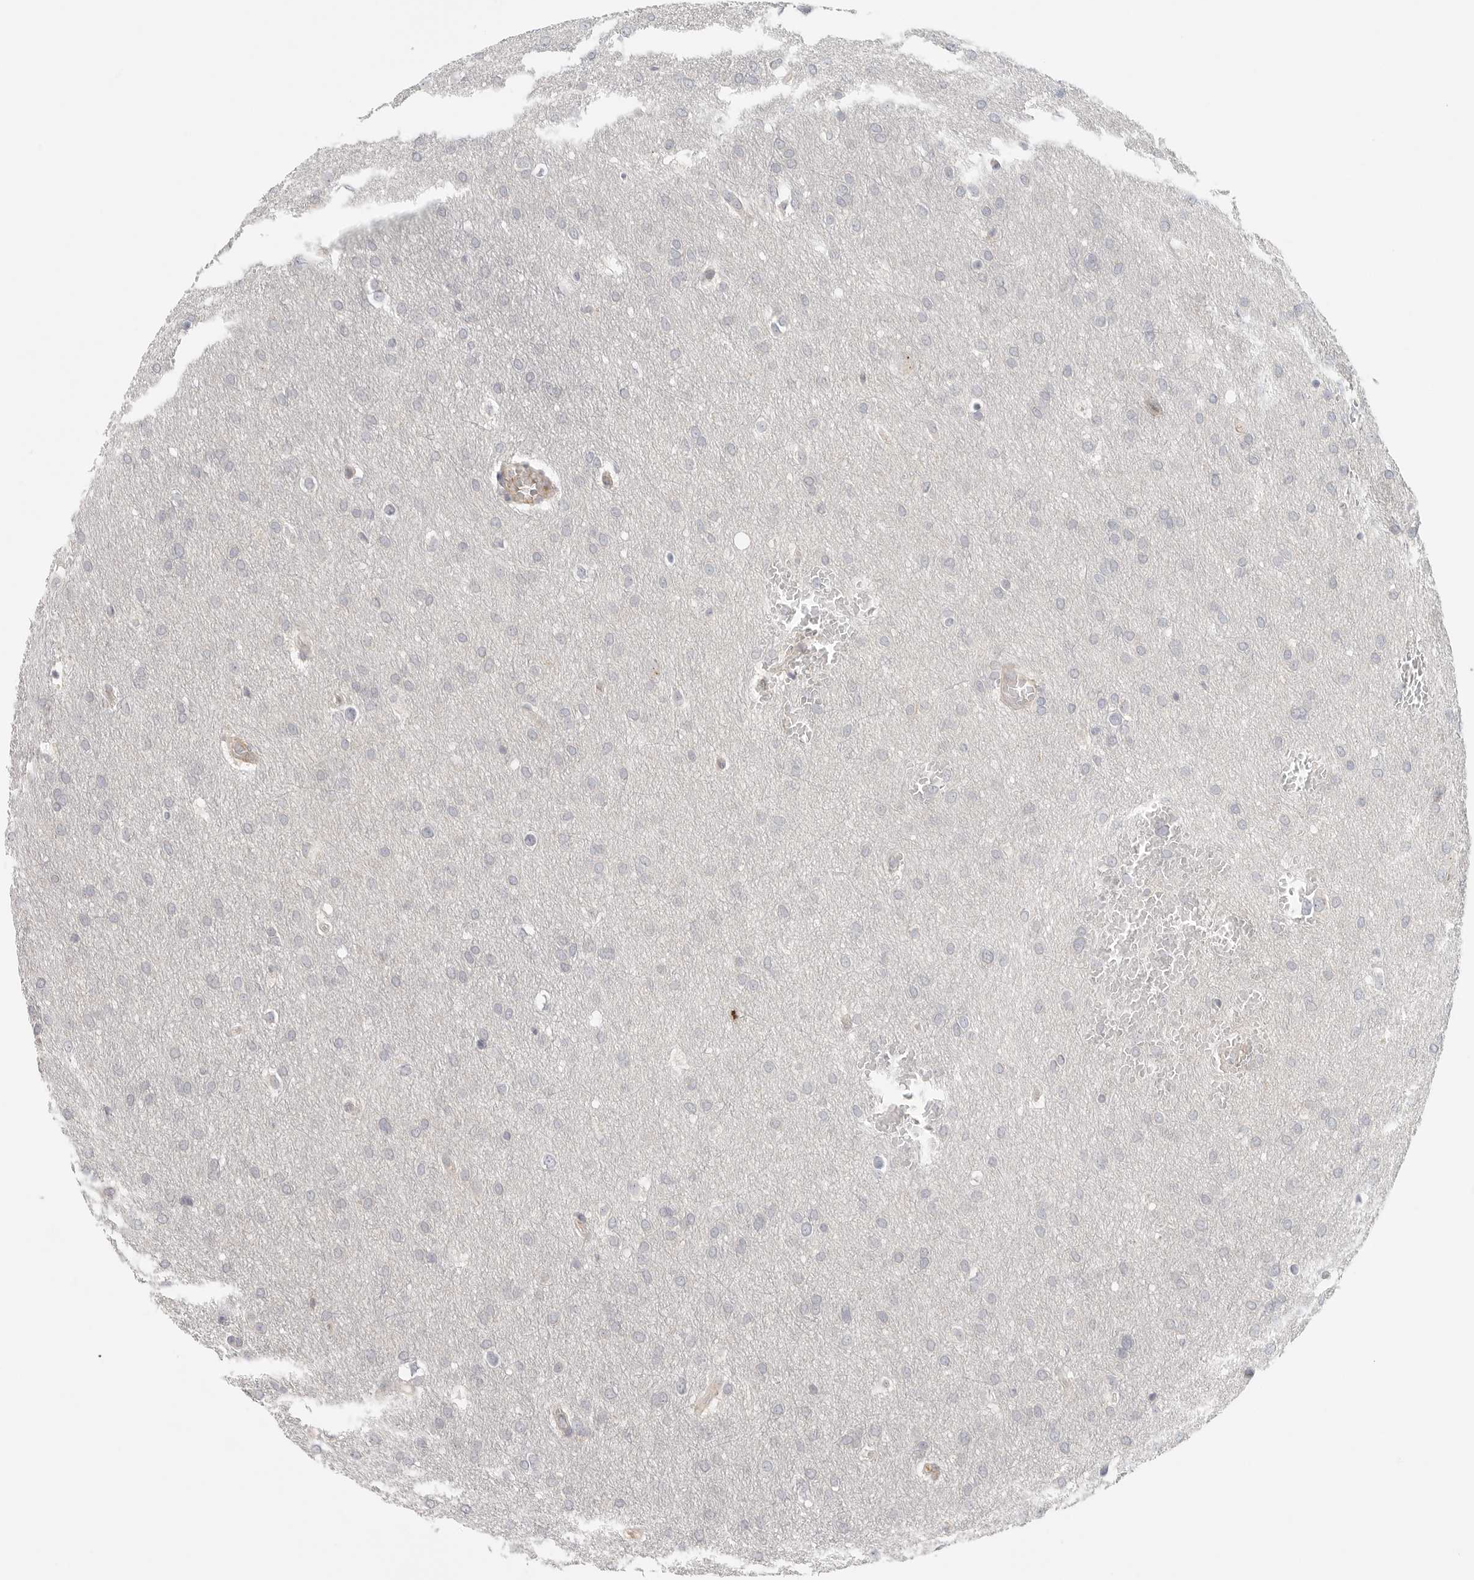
{"staining": {"intensity": "negative", "quantity": "none", "location": "none"}, "tissue": "glioma", "cell_type": "Tumor cells", "image_type": "cancer", "snomed": [{"axis": "morphology", "description": "Glioma, malignant, Low grade"}, {"axis": "topography", "description": "Brain"}], "caption": "Immunohistochemistry micrograph of neoplastic tissue: human low-grade glioma (malignant) stained with DAB reveals no significant protein staining in tumor cells. (DAB (3,3'-diaminobenzidine) IHC, high magnification).", "gene": "SLC25A36", "patient": {"sex": "female", "age": 37}}